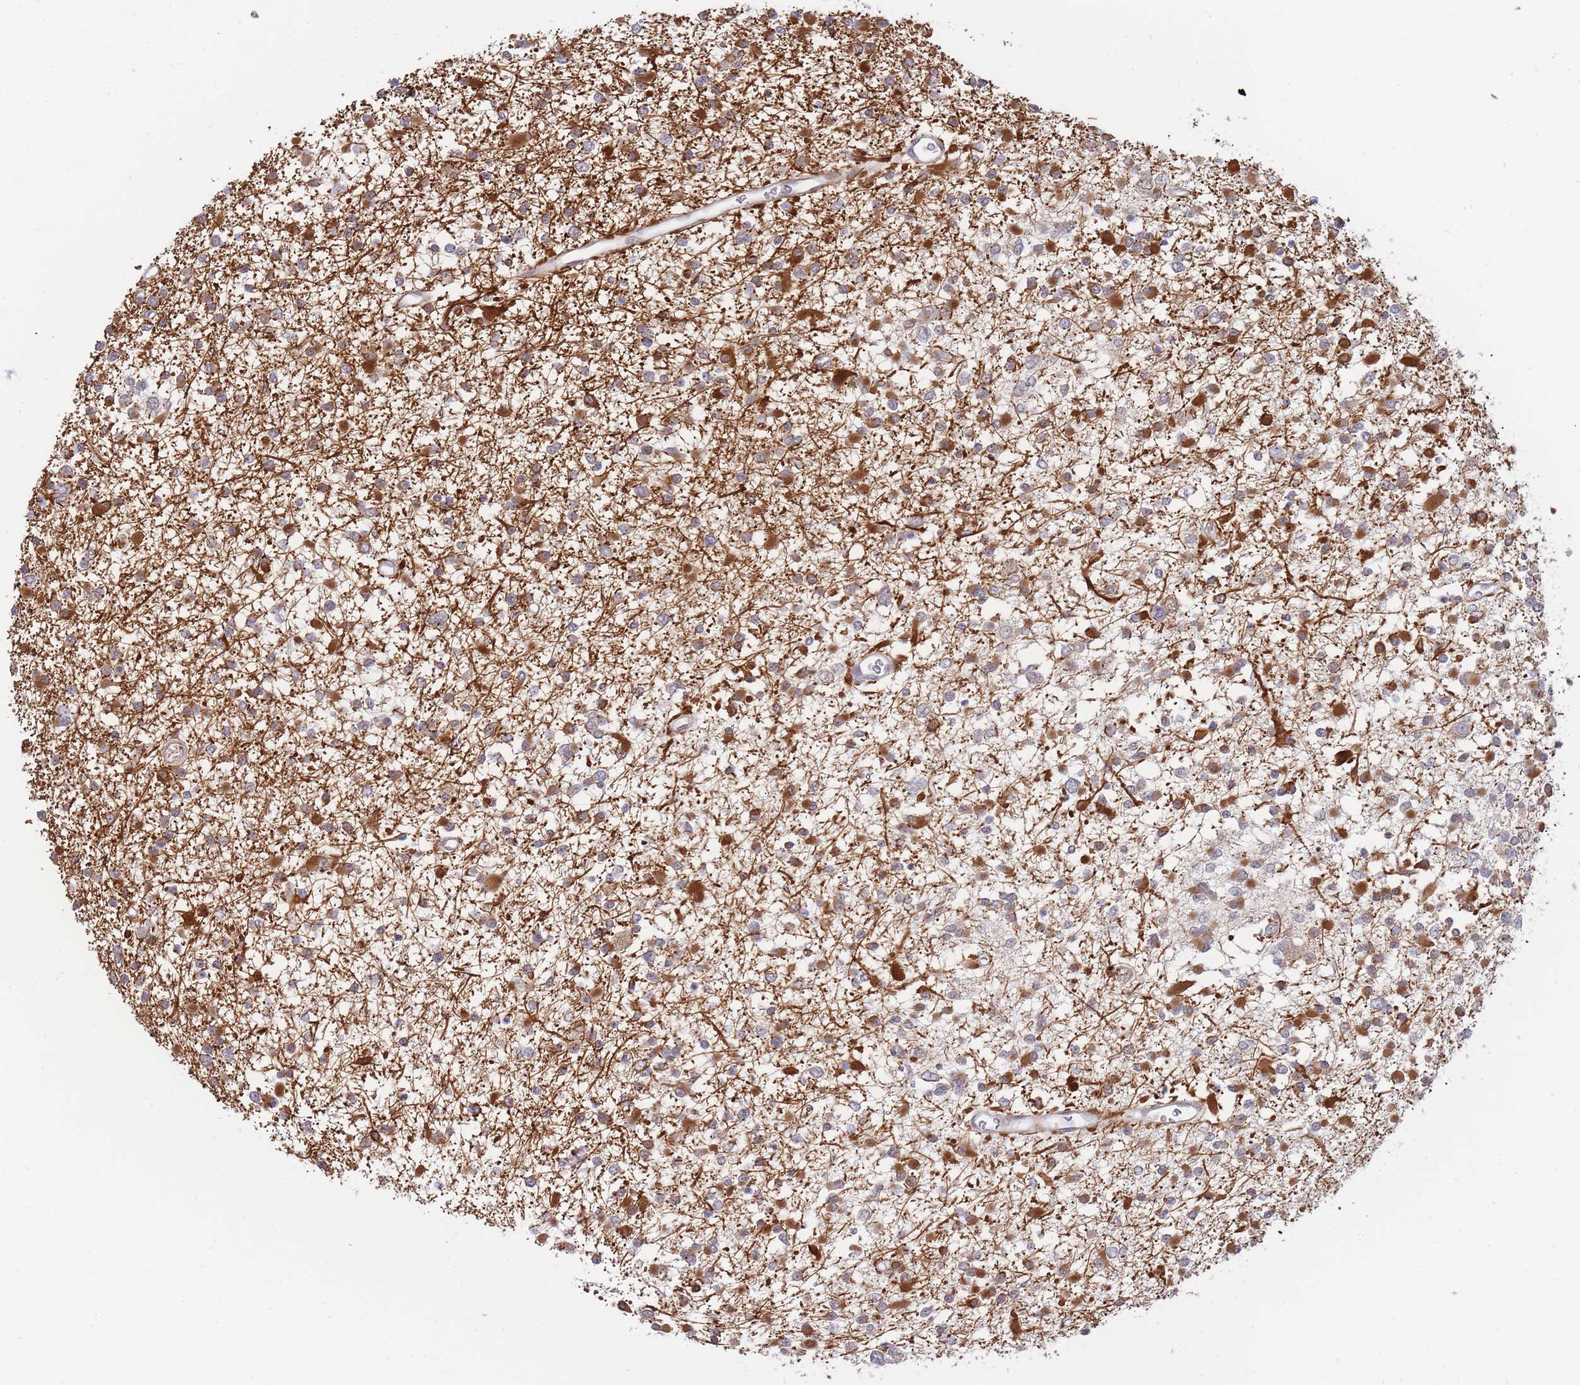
{"staining": {"intensity": "strong", "quantity": "25%-75%", "location": "cytoplasmic/membranous"}, "tissue": "glioma", "cell_type": "Tumor cells", "image_type": "cancer", "snomed": [{"axis": "morphology", "description": "Glioma, malignant, Low grade"}, {"axis": "topography", "description": "Brain"}], "caption": "Protein analysis of malignant glioma (low-grade) tissue displays strong cytoplasmic/membranous staining in approximately 25%-75% of tumor cells.", "gene": "BOD1L1", "patient": {"sex": "female", "age": 22}}